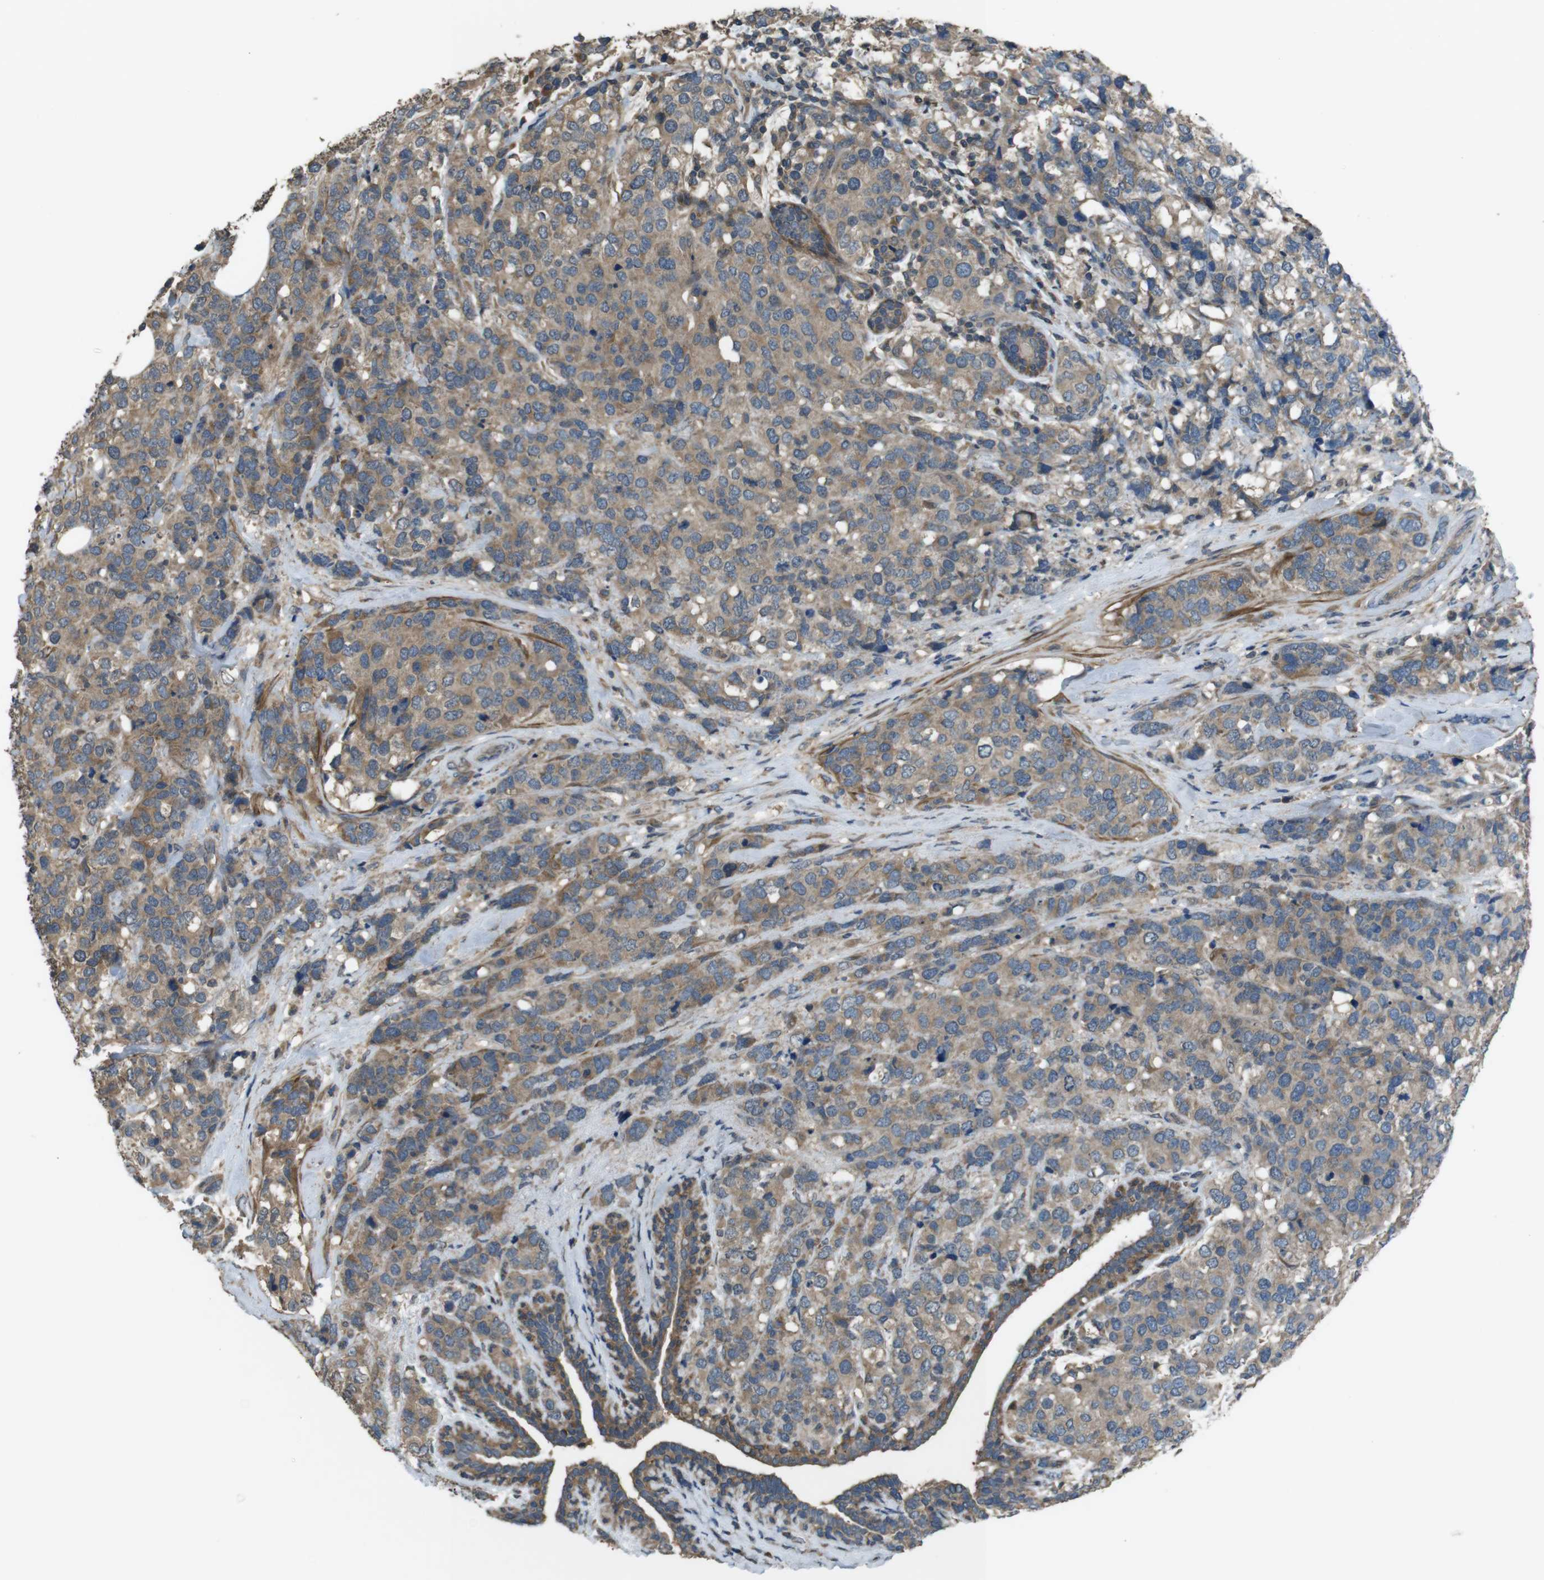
{"staining": {"intensity": "moderate", "quantity": ">75%", "location": "cytoplasmic/membranous"}, "tissue": "breast cancer", "cell_type": "Tumor cells", "image_type": "cancer", "snomed": [{"axis": "morphology", "description": "Lobular carcinoma"}, {"axis": "topography", "description": "Breast"}], "caption": "Immunohistochemistry staining of lobular carcinoma (breast), which demonstrates medium levels of moderate cytoplasmic/membranous positivity in about >75% of tumor cells indicating moderate cytoplasmic/membranous protein expression. The staining was performed using DAB (brown) for protein detection and nuclei were counterstained in hematoxylin (blue).", "gene": "FUT2", "patient": {"sex": "female", "age": 59}}